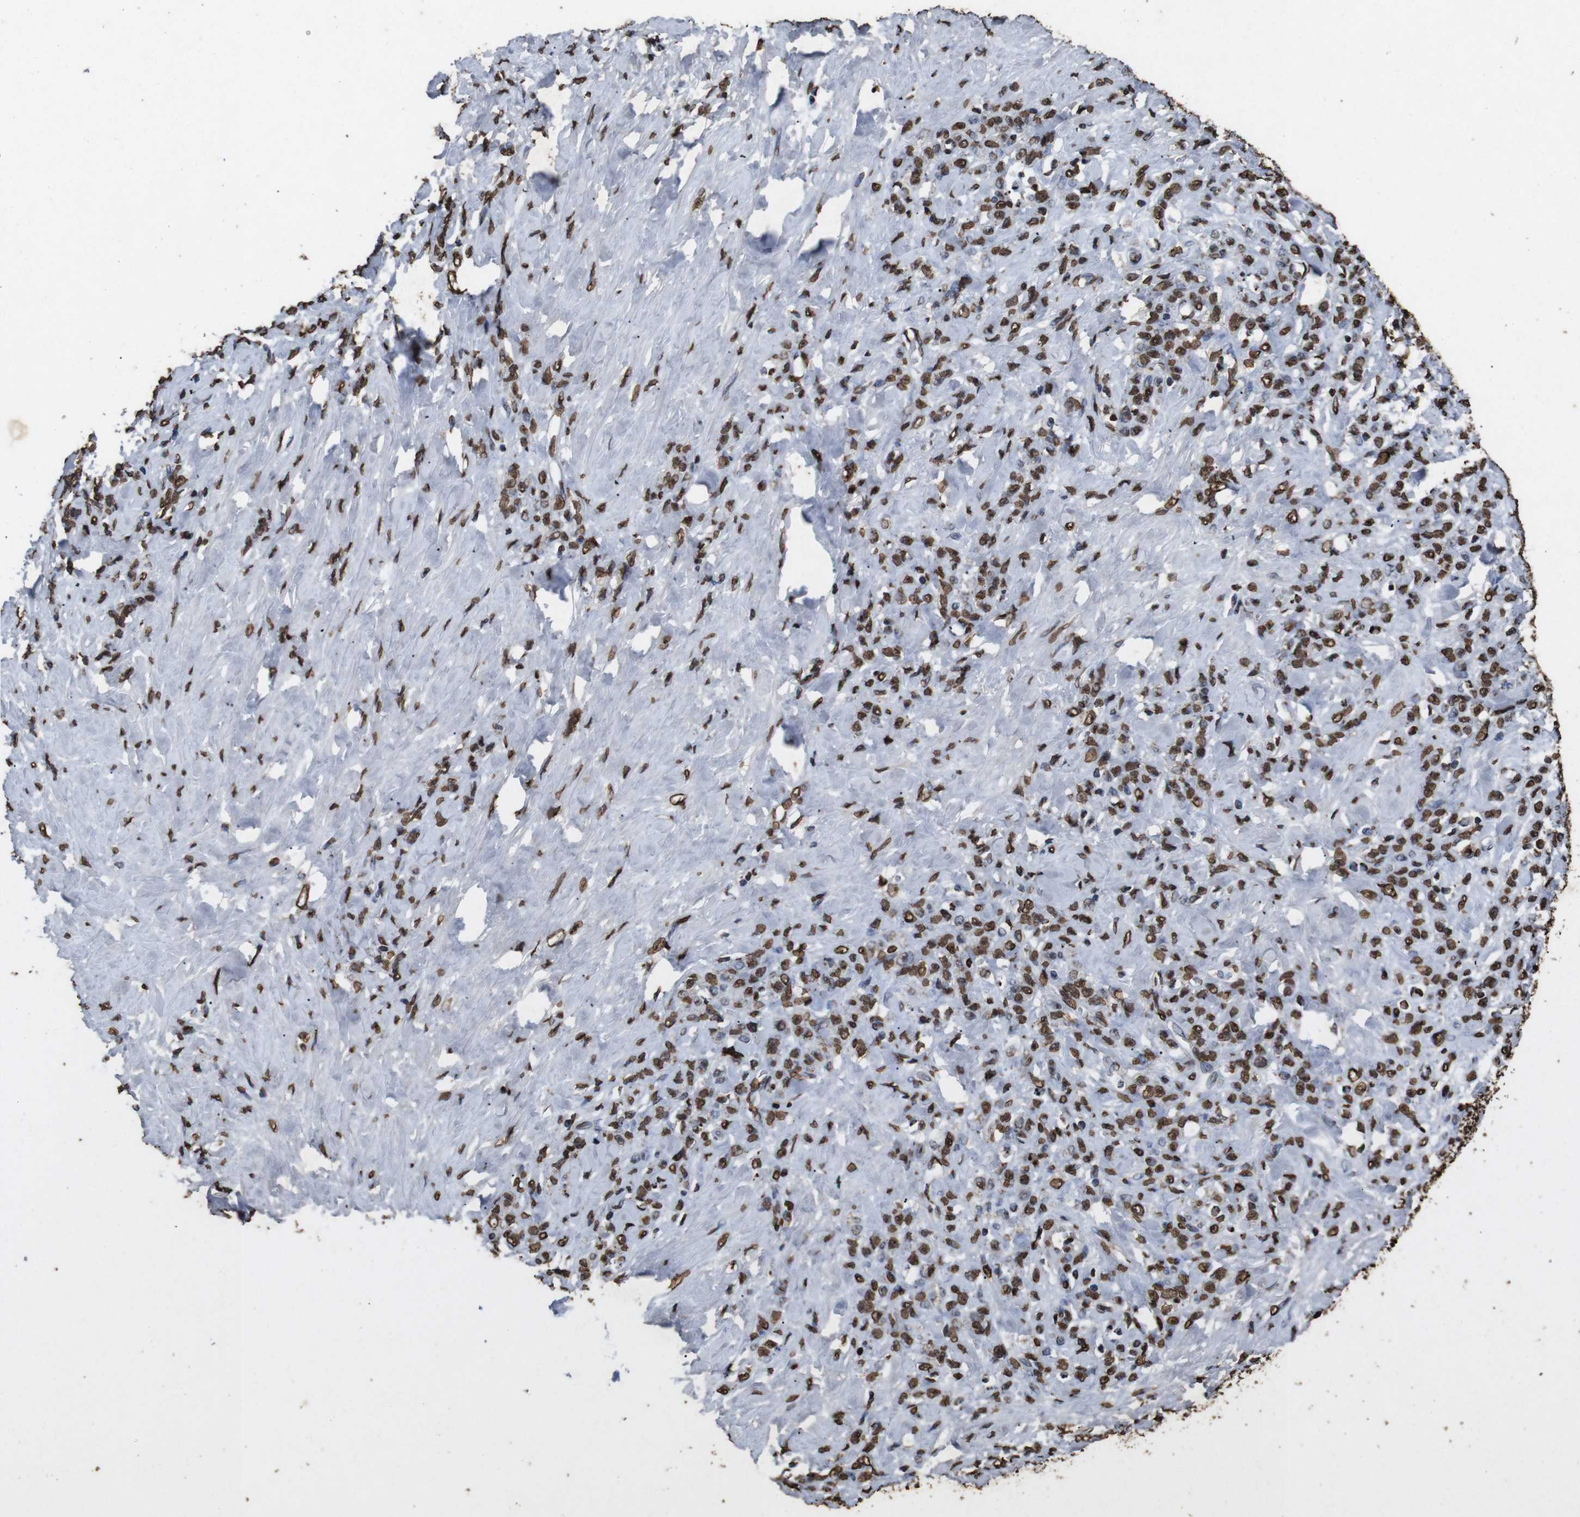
{"staining": {"intensity": "moderate", "quantity": ">75%", "location": "nuclear"}, "tissue": "stomach cancer", "cell_type": "Tumor cells", "image_type": "cancer", "snomed": [{"axis": "morphology", "description": "Adenocarcinoma, NOS"}, {"axis": "topography", "description": "Stomach"}], "caption": "A brown stain highlights moderate nuclear positivity of a protein in human adenocarcinoma (stomach) tumor cells.", "gene": "MDM2", "patient": {"sex": "male", "age": 82}}